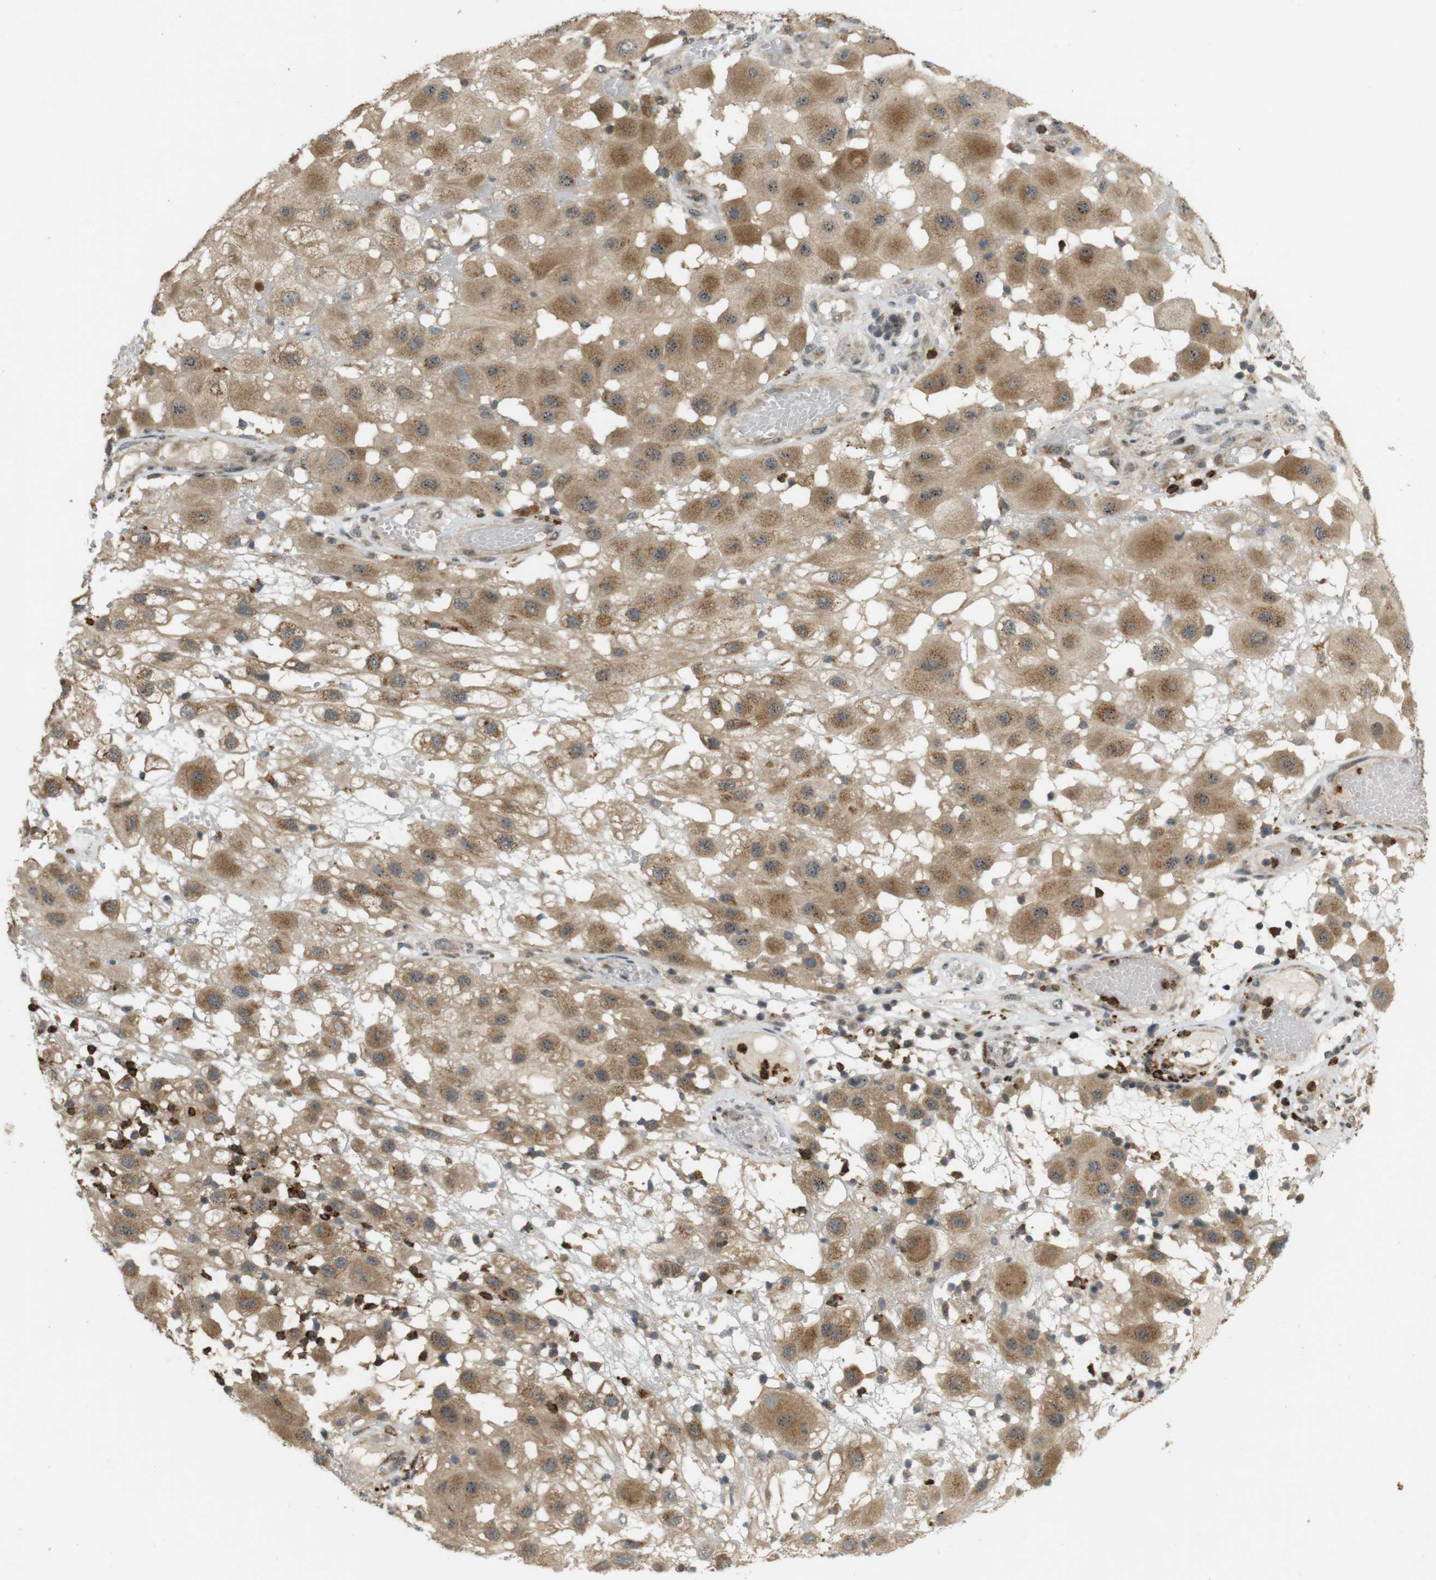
{"staining": {"intensity": "moderate", "quantity": ">75%", "location": "cytoplasmic/membranous,nuclear"}, "tissue": "melanoma", "cell_type": "Tumor cells", "image_type": "cancer", "snomed": [{"axis": "morphology", "description": "Malignant melanoma, NOS"}, {"axis": "topography", "description": "Skin"}], "caption": "The immunohistochemical stain labels moderate cytoplasmic/membranous and nuclear staining in tumor cells of melanoma tissue. The staining is performed using DAB (3,3'-diaminobenzidine) brown chromogen to label protein expression. The nuclei are counter-stained blue using hematoxylin.", "gene": "TMX3", "patient": {"sex": "female", "age": 81}}